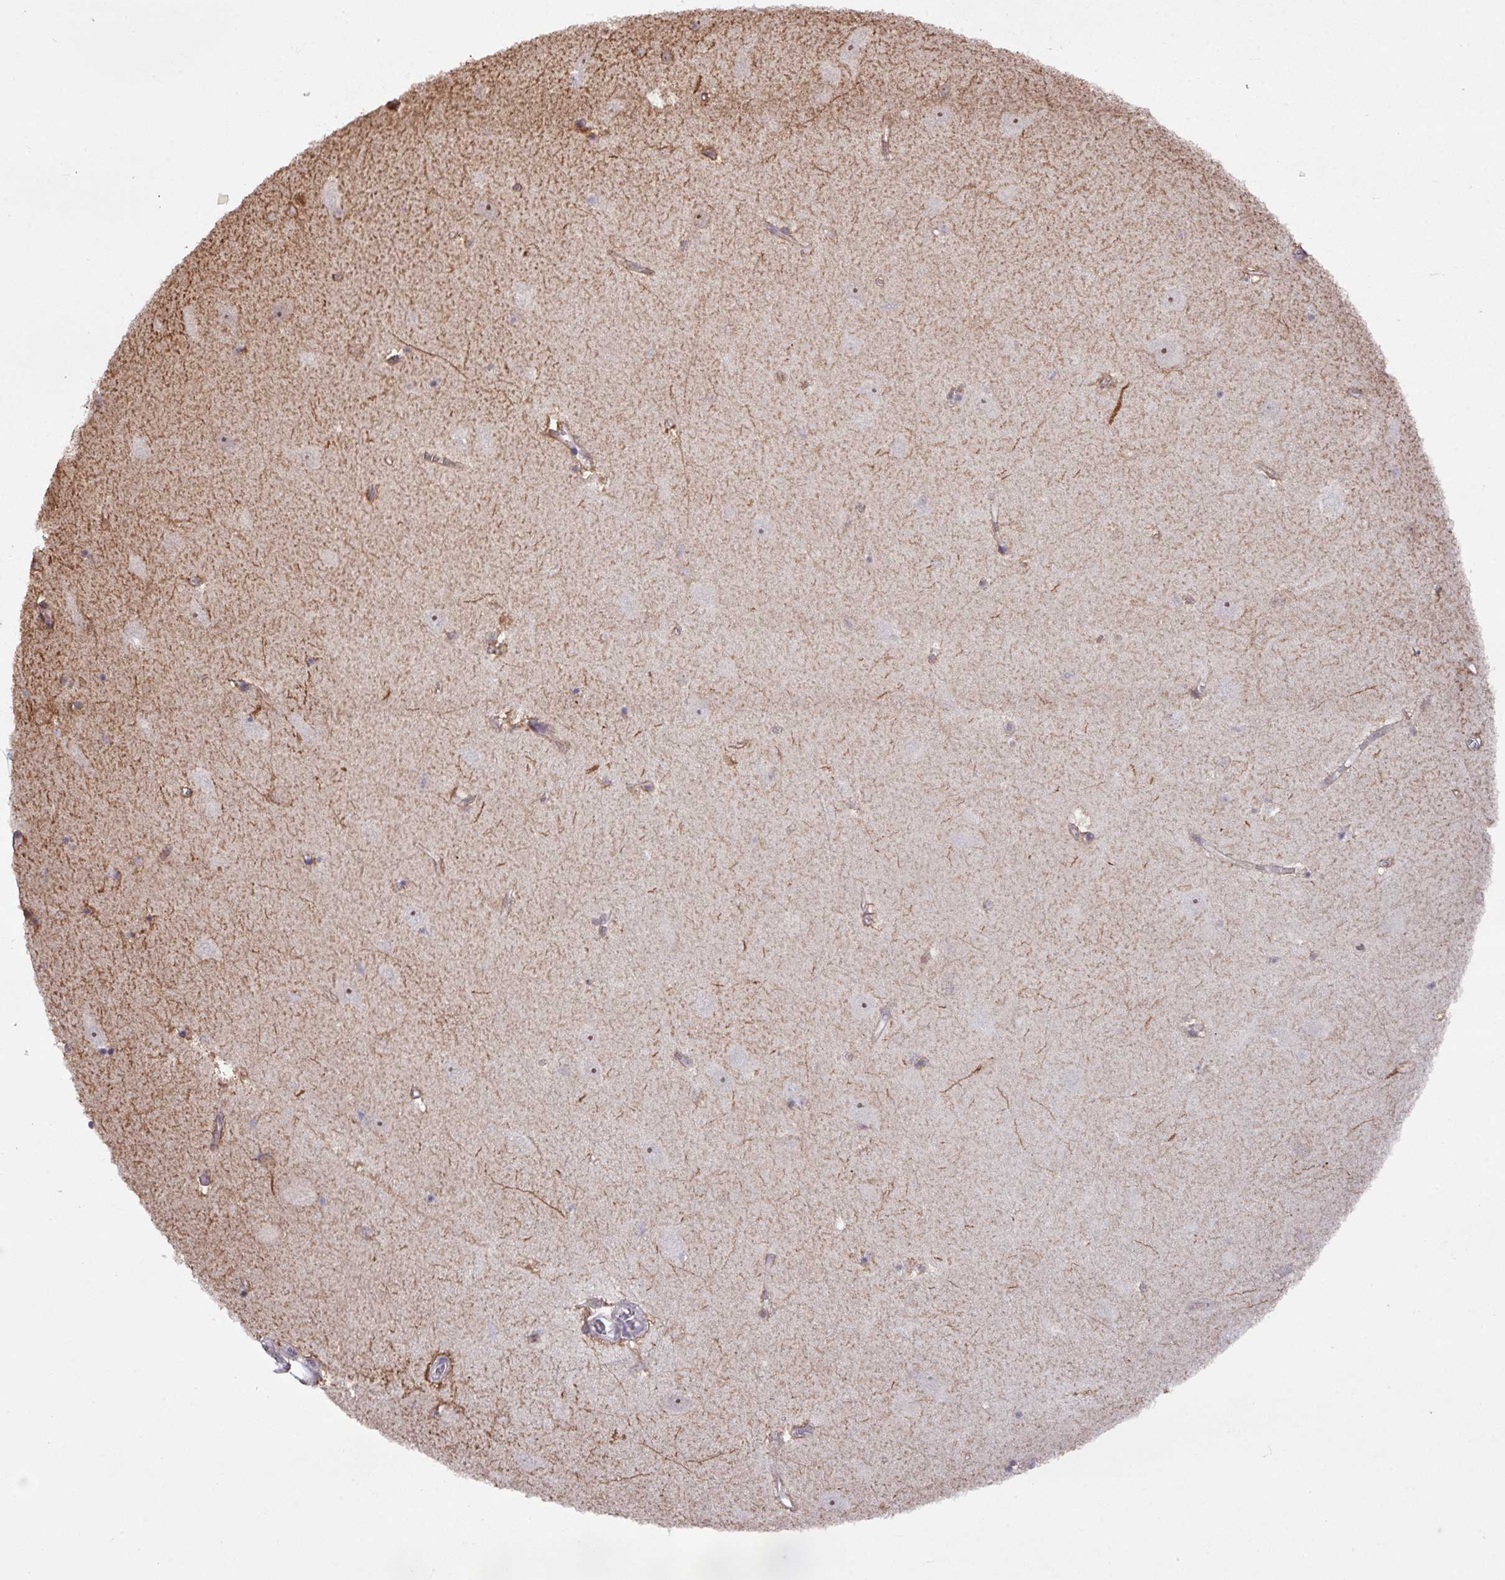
{"staining": {"intensity": "negative", "quantity": "none", "location": "none"}, "tissue": "hippocampus", "cell_type": "Glial cells", "image_type": "normal", "snomed": [{"axis": "morphology", "description": "Normal tissue, NOS"}, {"axis": "topography", "description": "Hippocampus"}], "caption": "Immunohistochemistry photomicrograph of unremarkable hippocampus: human hippocampus stained with DAB exhibits no significant protein positivity in glial cells.", "gene": "GON7", "patient": {"sex": "female", "age": 64}}